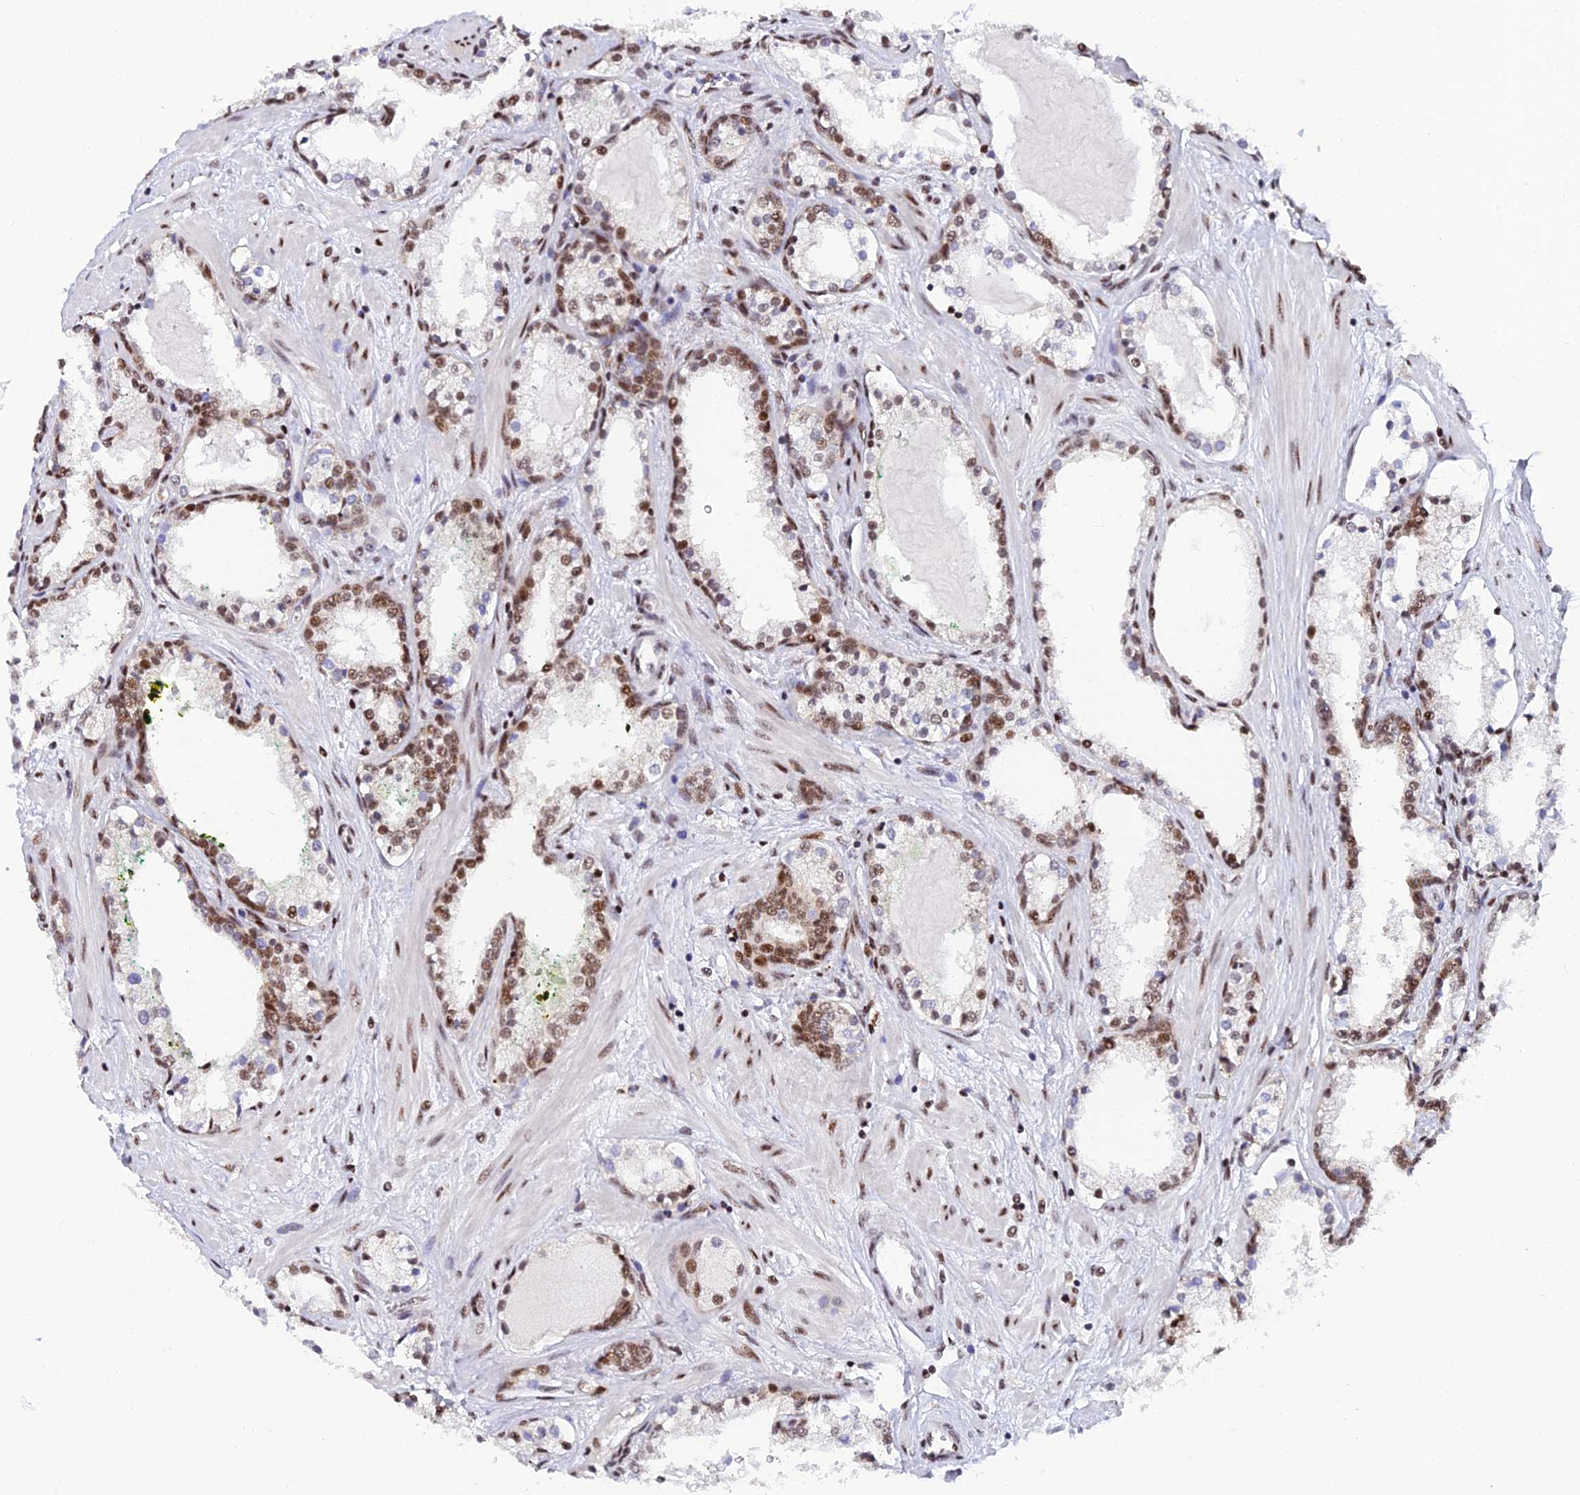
{"staining": {"intensity": "moderate", "quantity": ">75%", "location": "nuclear"}, "tissue": "prostate cancer", "cell_type": "Tumor cells", "image_type": "cancer", "snomed": [{"axis": "morphology", "description": "Adenocarcinoma, High grade"}, {"axis": "topography", "description": "Prostate"}], "caption": "There is medium levels of moderate nuclear staining in tumor cells of prostate cancer (adenocarcinoma (high-grade)), as demonstrated by immunohistochemical staining (brown color).", "gene": "USP22", "patient": {"sex": "male", "age": 58}}